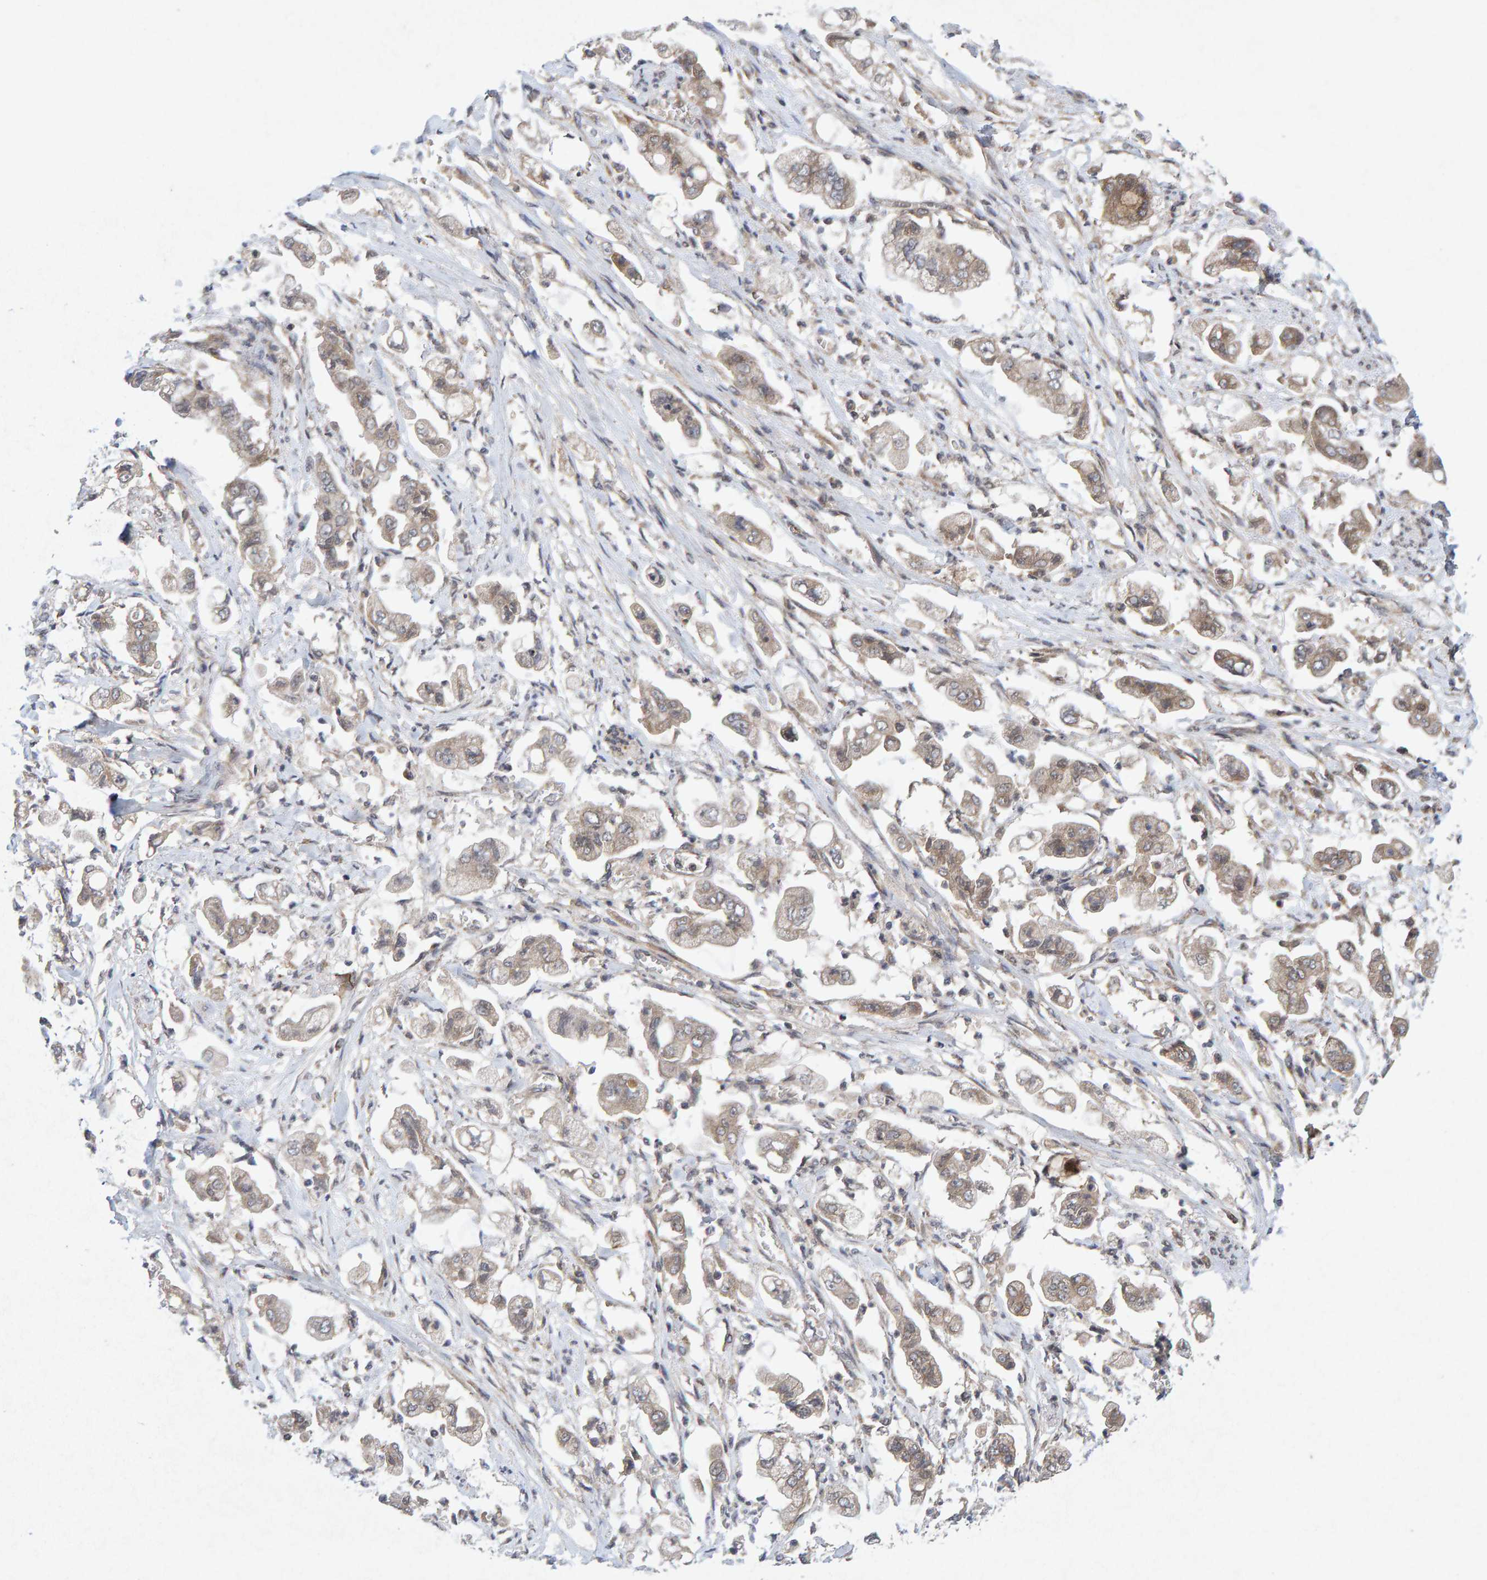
{"staining": {"intensity": "weak", "quantity": ">75%", "location": "cytoplasmic/membranous"}, "tissue": "stomach cancer", "cell_type": "Tumor cells", "image_type": "cancer", "snomed": [{"axis": "morphology", "description": "Adenocarcinoma, NOS"}, {"axis": "topography", "description": "Stomach"}], "caption": "The micrograph reveals a brown stain indicating the presence of a protein in the cytoplasmic/membranous of tumor cells in stomach cancer. Immunohistochemistry stains the protein of interest in brown and the nuclei are stained blue.", "gene": "CDH2", "patient": {"sex": "male", "age": 62}}